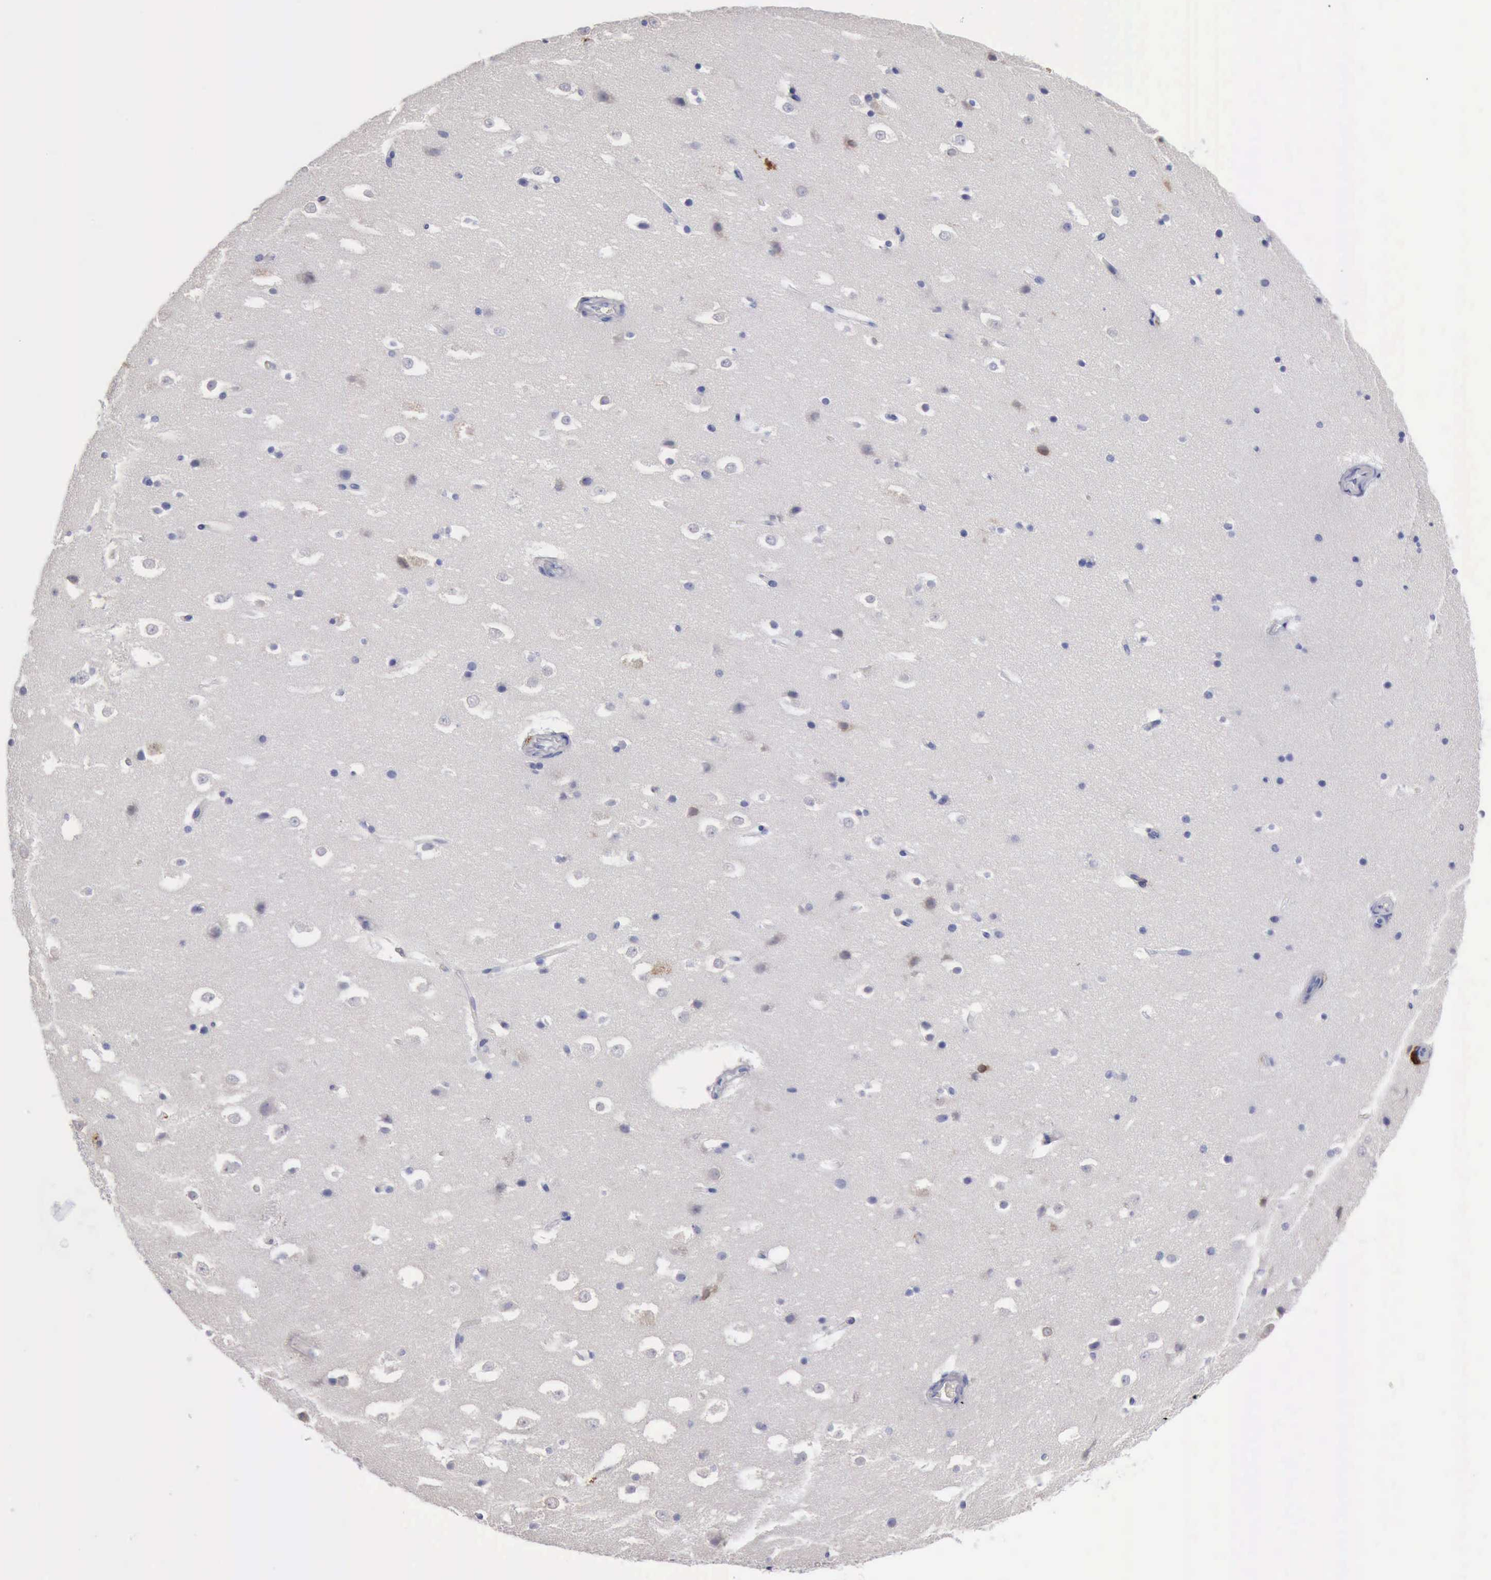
{"staining": {"intensity": "negative", "quantity": "none", "location": "none"}, "tissue": "hippocampus", "cell_type": "Glial cells", "image_type": "normal", "snomed": [{"axis": "morphology", "description": "Normal tissue, NOS"}, {"axis": "topography", "description": "Hippocampus"}], "caption": "IHC of unremarkable human hippocampus shows no expression in glial cells. (IHC, brightfield microscopy, high magnification).", "gene": "PTGS2", "patient": {"sex": "male", "age": 45}}